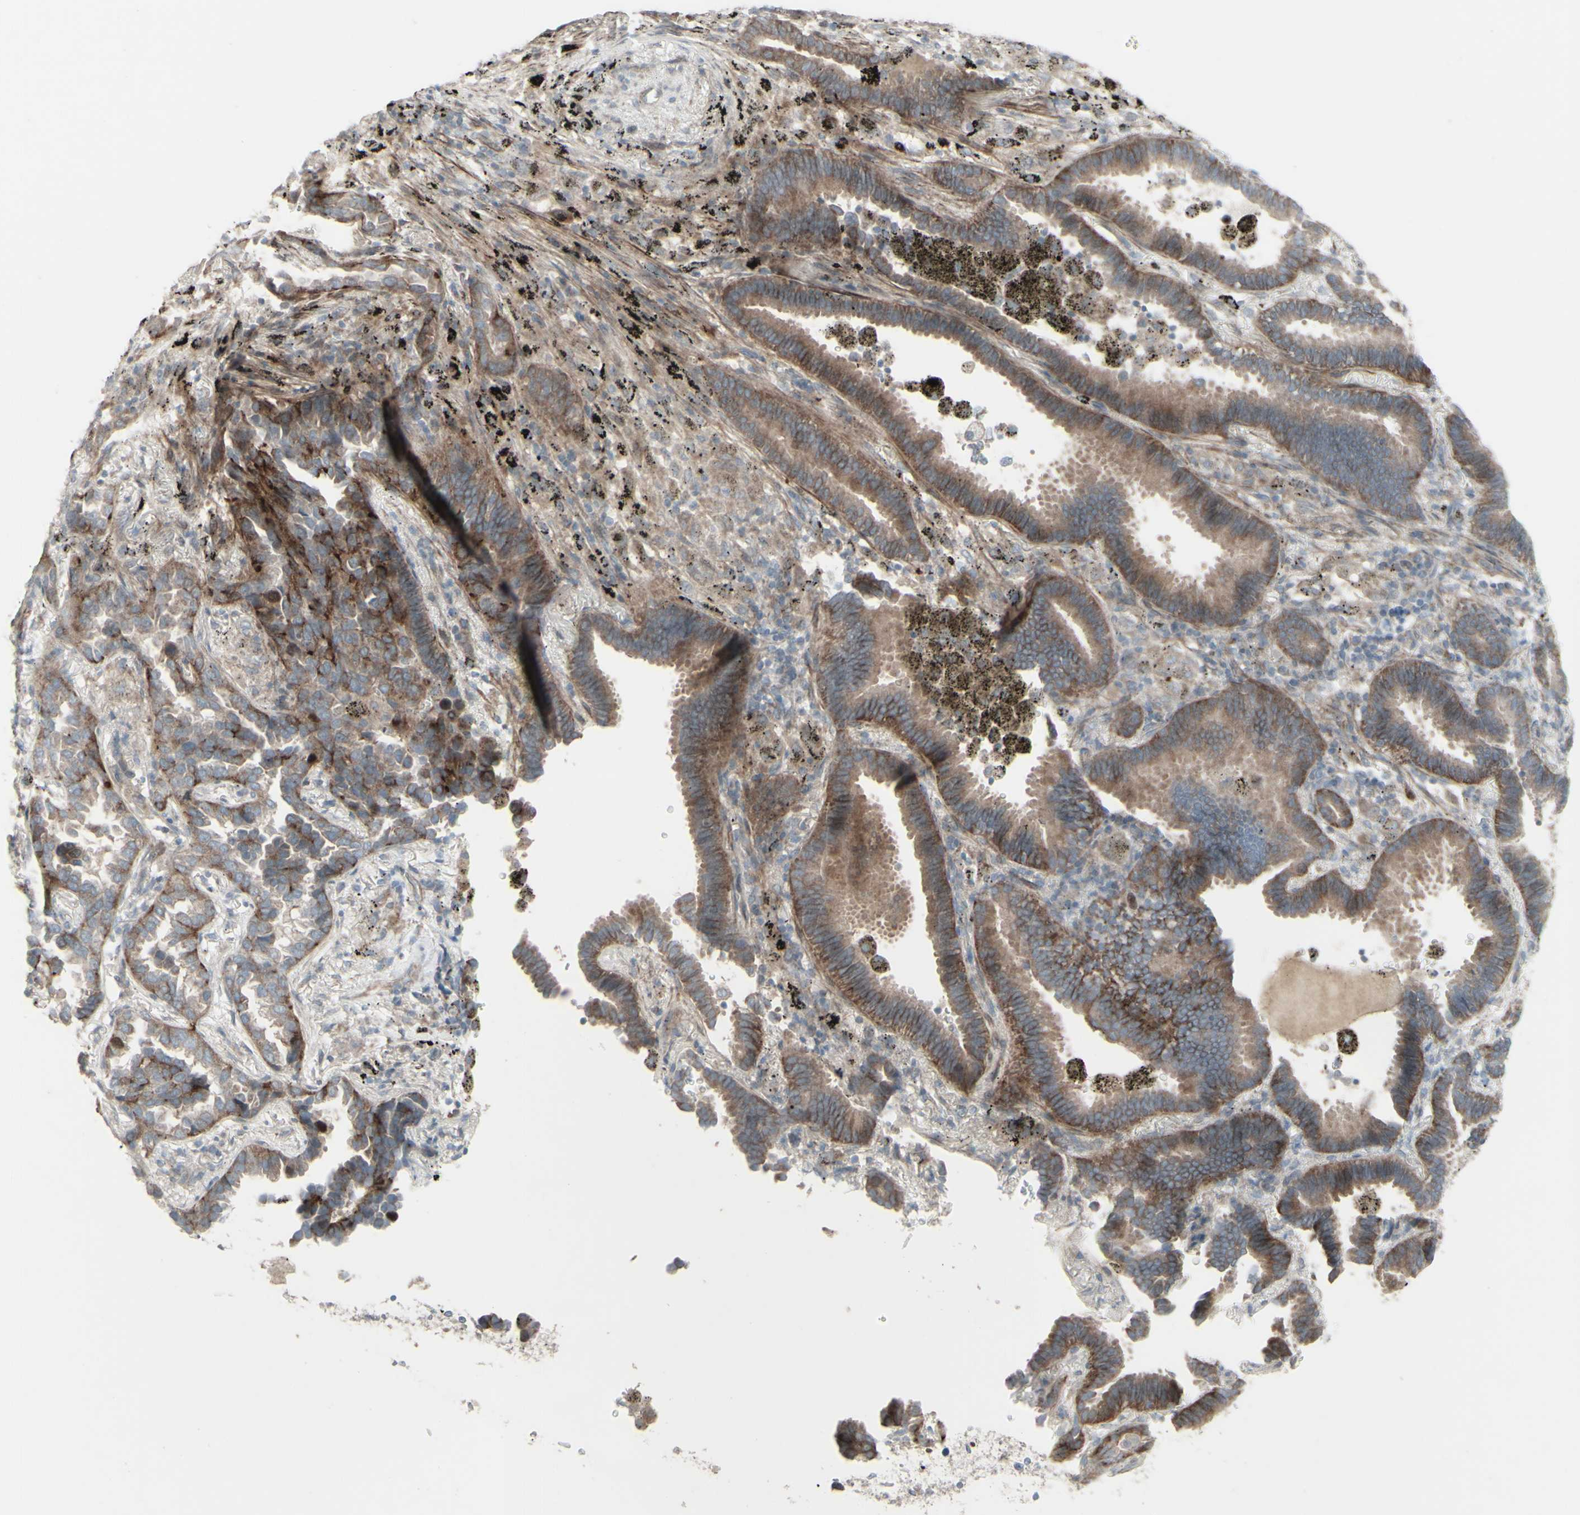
{"staining": {"intensity": "moderate", "quantity": ">75%", "location": "cytoplasmic/membranous"}, "tissue": "lung cancer", "cell_type": "Tumor cells", "image_type": "cancer", "snomed": [{"axis": "morphology", "description": "Normal tissue, NOS"}, {"axis": "morphology", "description": "Adenocarcinoma, NOS"}, {"axis": "topography", "description": "Lung"}], "caption": "IHC histopathology image of neoplastic tissue: adenocarcinoma (lung) stained using IHC shows medium levels of moderate protein expression localized specifically in the cytoplasmic/membranous of tumor cells, appearing as a cytoplasmic/membranous brown color.", "gene": "GMNN", "patient": {"sex": "male", "age": 59}}